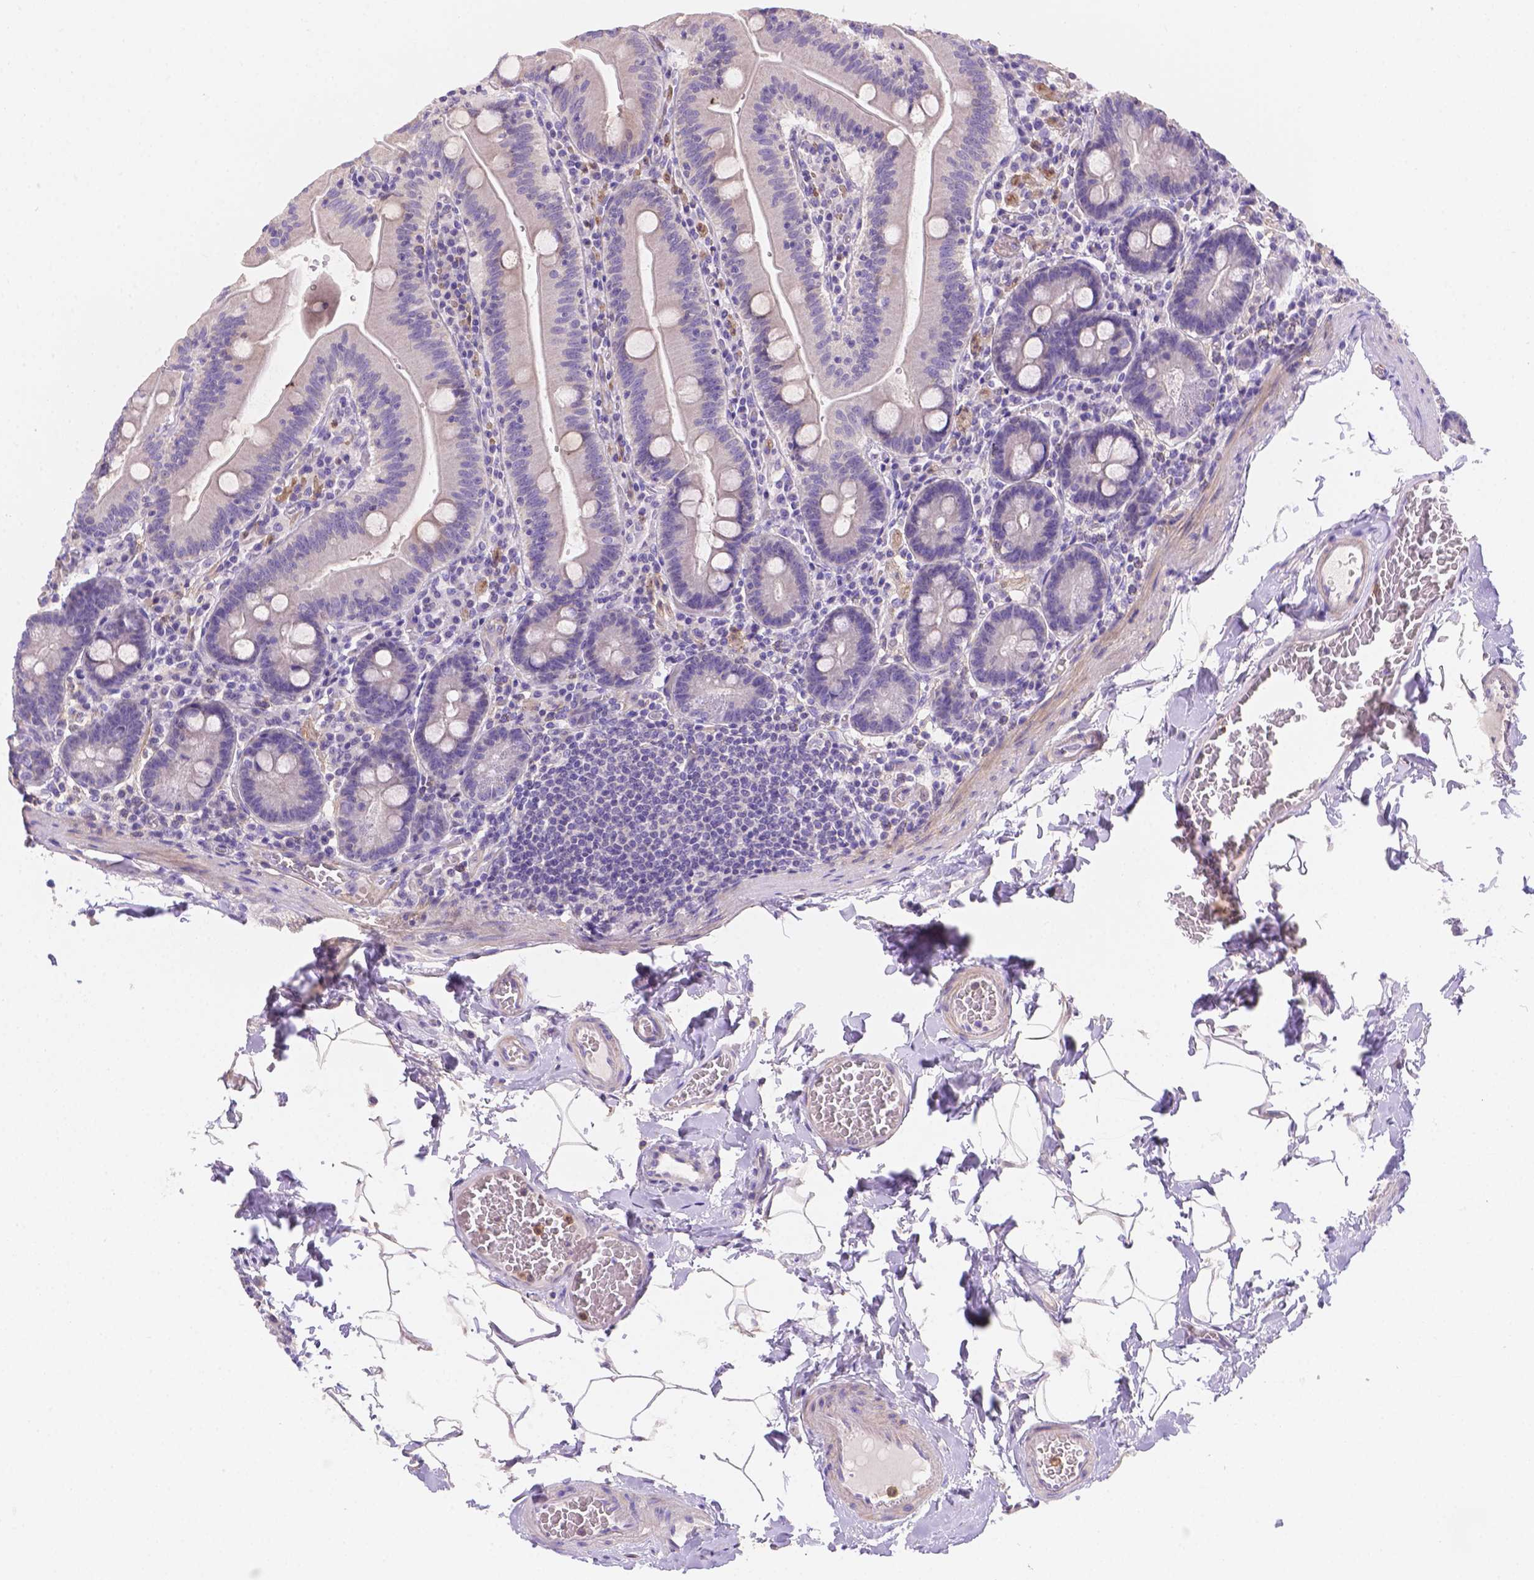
{"staining": {"intensity": "negative", "quantity": "none", "location": "none"}, "tissue": "small intestine", "cell_type": "Glandular cells", "image_type": "normal", "snomed": [{"axis": "morphology", "description": "Normal tissue, NOS"}, {"axis": "topography", "description": "Small intestine"}], "caption": "IHC histopathology image of unremarkable small intestine: human small intestine stained with DAB (3,3'-diaminobenzidine) reveals no significant protein expression in glandular cells.", "gene": "NXPE2", "patient": {"sex": "male", "age": 37}}